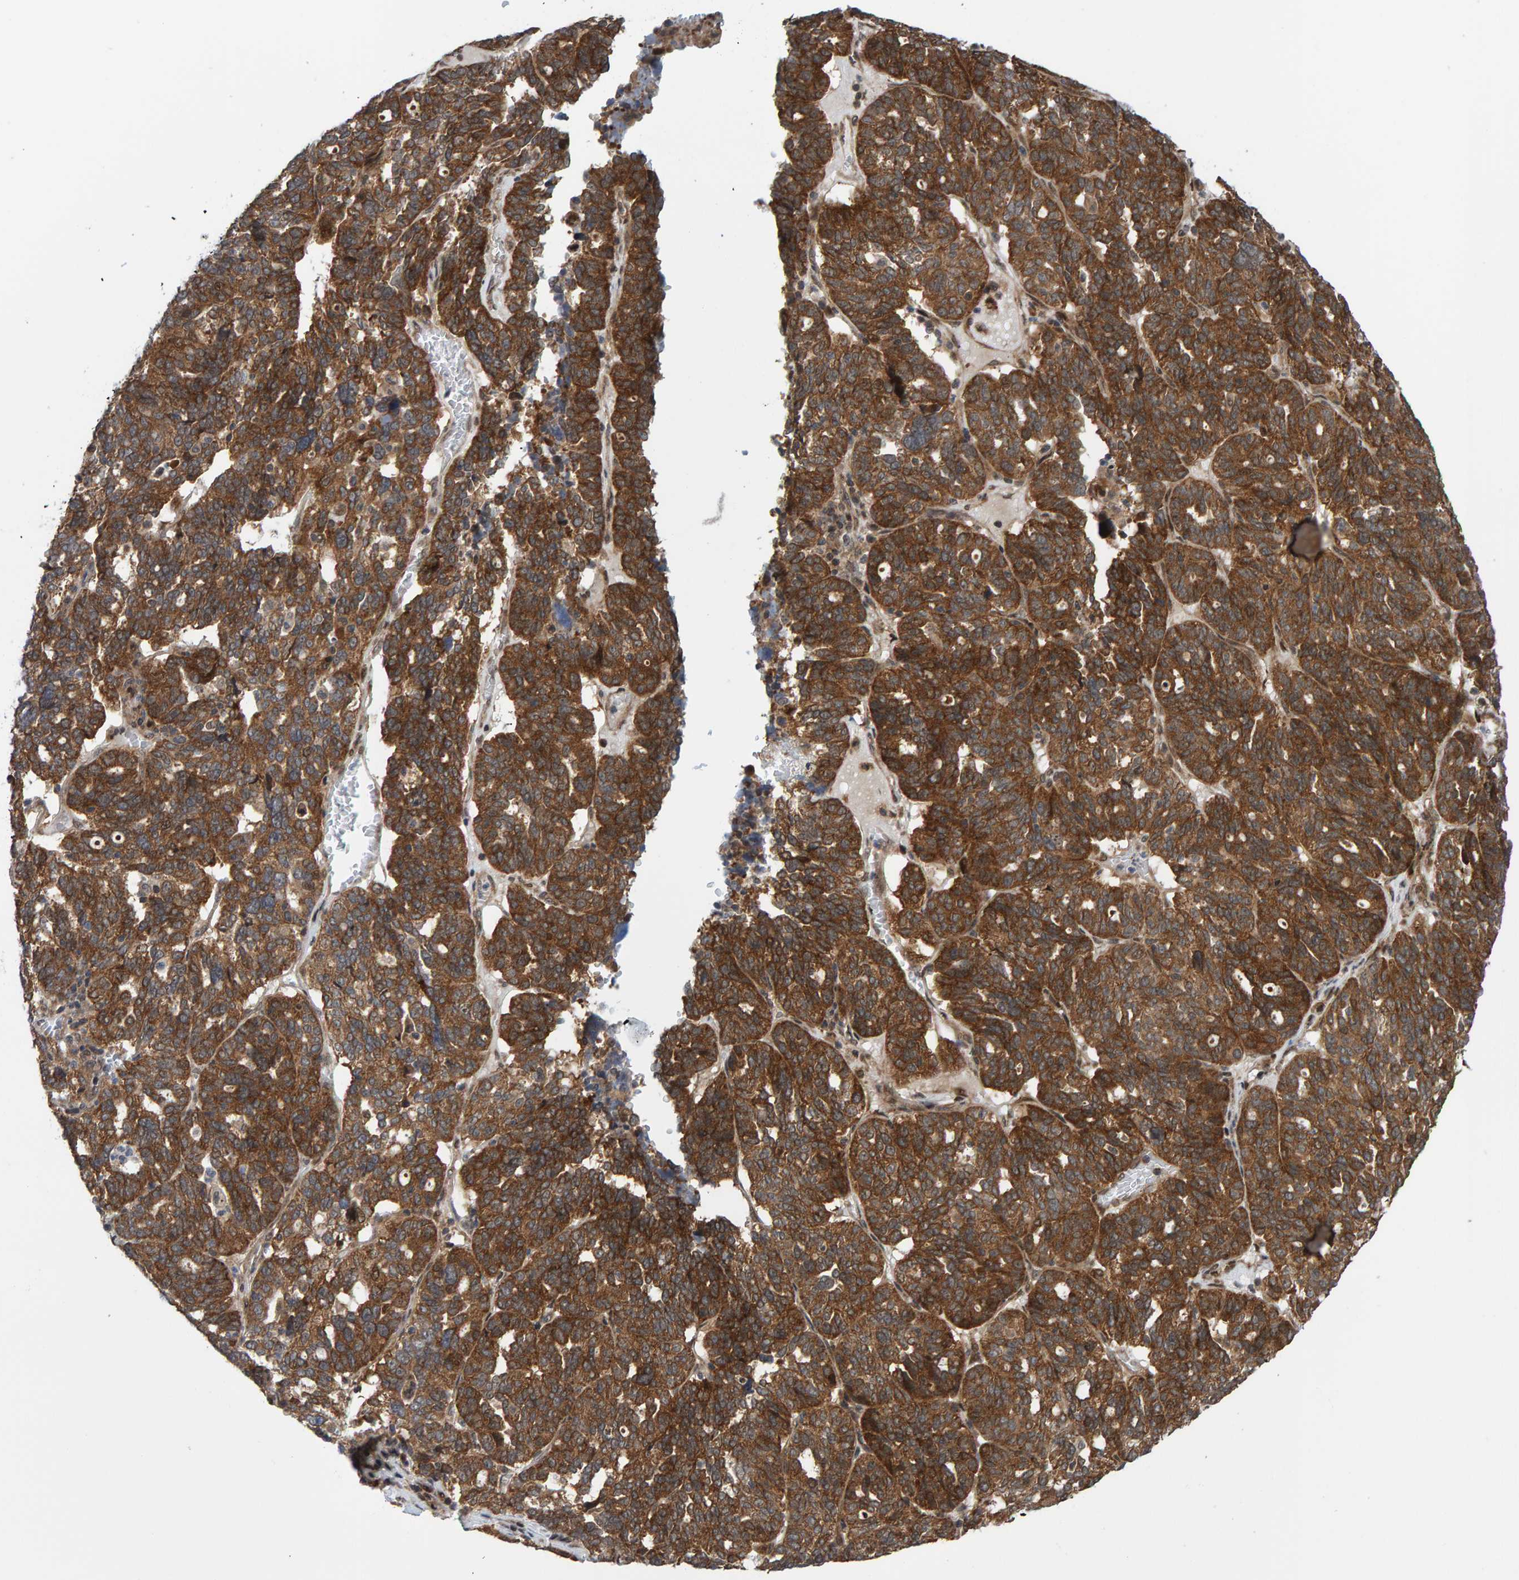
{"staining": {"intensity": "strong", "quantity": ">75%", "location": "cytoplasmic/membranous"}, "tissue": "ovarian cancer", "cell_type": "Tumor cells", "image_type": "cancer", "snomed": [{"axis": "morphology", "description": "Cystadenocarcinoma, serous, NOS"}, {"axis": "topography", "description": "Ovary"}], "caption": "Serous cystadenocarcinoma (ovarian) was stained to show a protein in brown. There is high levels of strong cytoplasmic/membranous positivity in about >75% of tumor cells.", "gene": "ZNF366", "patient": {"sex": "female", "age": 59}}